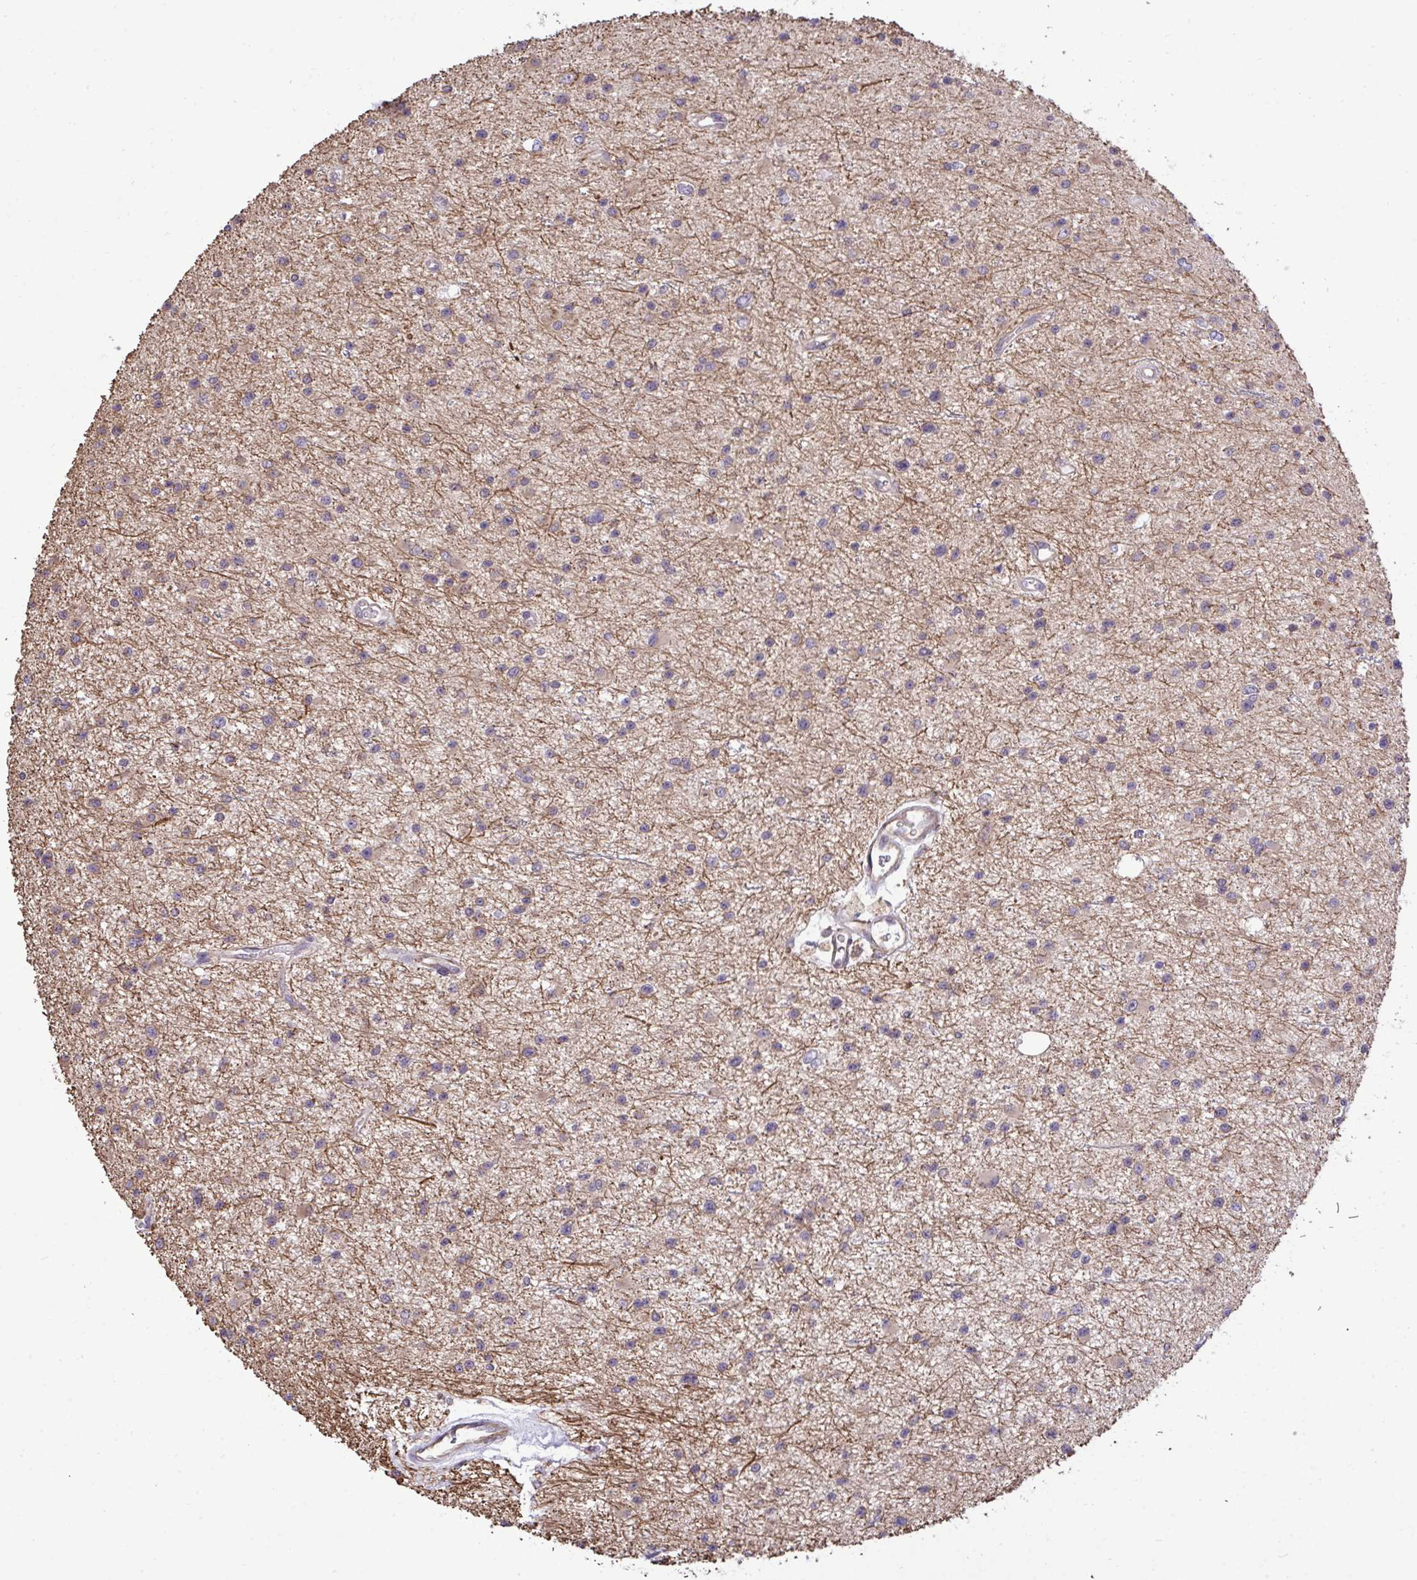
{"staining": {"intensity": "negative", "quantity": "none", "location": "none"}, "tissue": "glioma", "cell_type": "Tumor cells", "image_type": "cancer", "snomed": [{"axis": "morphology", "description": "Glioma, malignant, Low grade"}, {"axis": "topography", "description": "Brain"}], "caption": "Human glioma stained for a protein using IHC exhibits no expression in tumor cells.", "gene": "RPS15", "patient": {"sex": "male", "age": 43}}